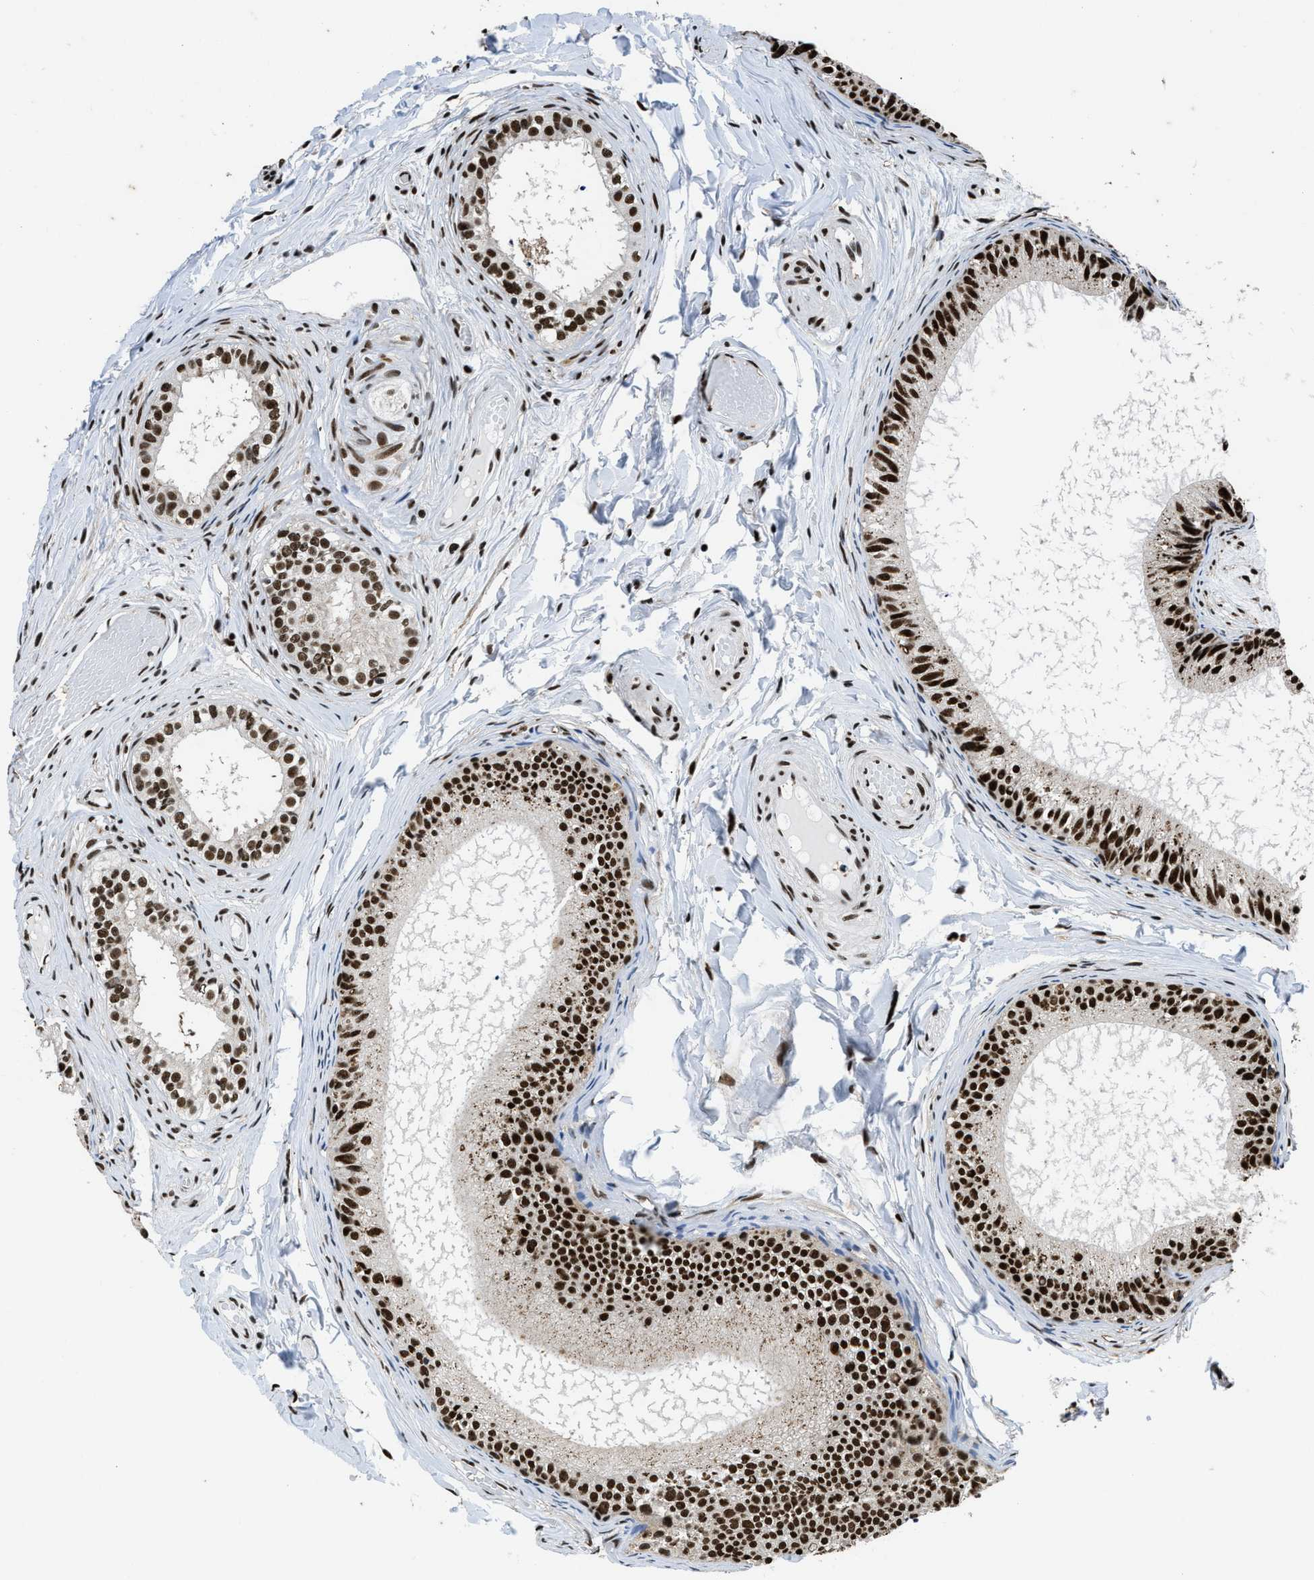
{"staining": {"intensity": "strong", "quantity": ">75%", "location": "nuclear"}, "tissue": "epididymis", "cell_type": "Glandular cells", "image_type": "normal", "snomed": [{"axis": "morphology", "description": "Normal tissue, NOS"}, {"axis": "topography", "description": "Epididymis"}], "caption": "Immunohistochemical staining of normal epididymis shows high levels of strong nuclear staining in about >75% of glandular cells.", "gene": "HNRNPF", "patient": {"sex": "male", "age": 46}}